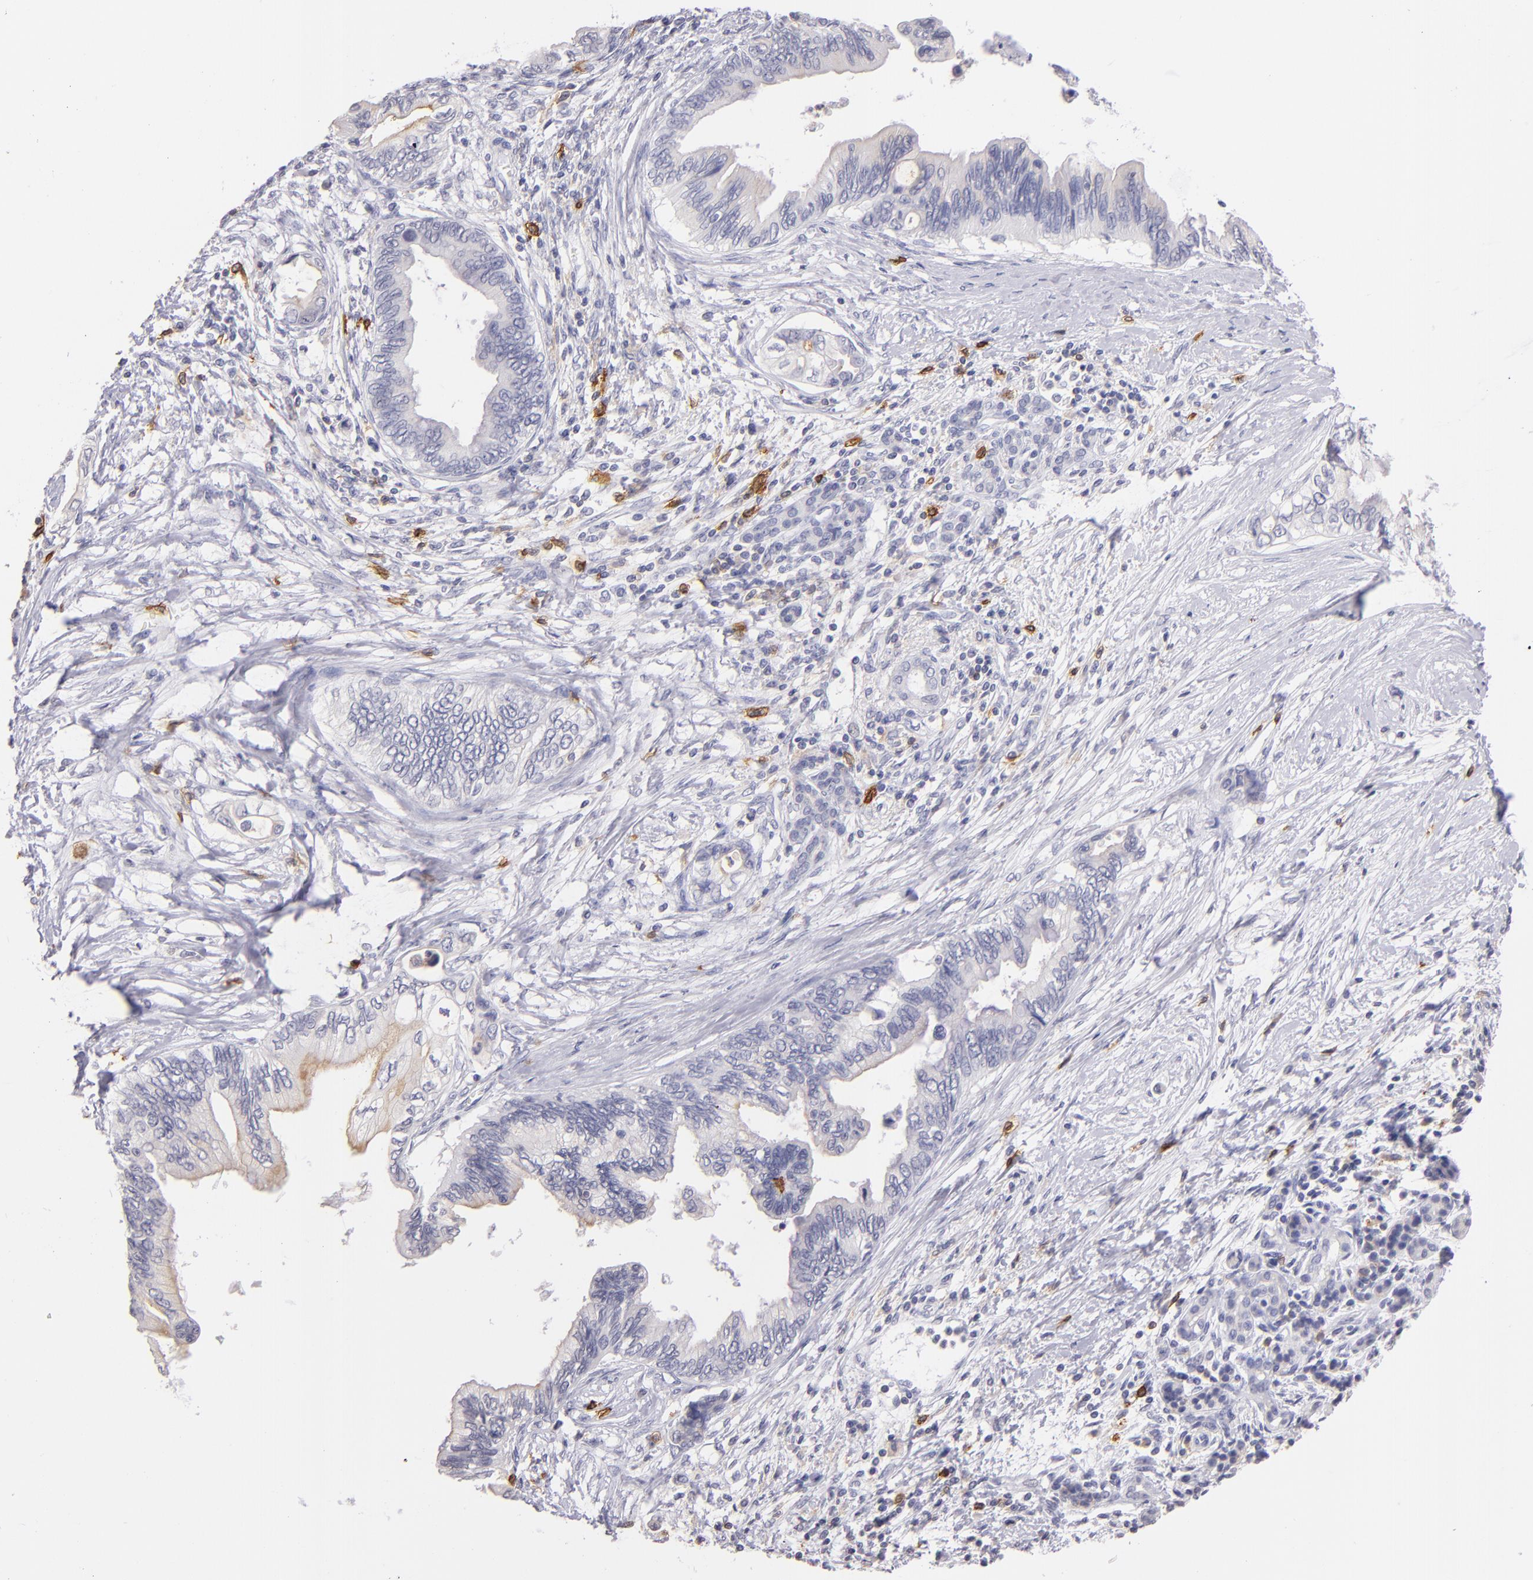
{"staining": {"intensity": "negative", "quantity": "none", "location": "none"}, "tissue": "pancreatic cancer", "cell_type": "Tumor cells", "image_type": "cancer", "snomed": [{"axis": "morphology", "description": "Adenocarcinoma, NOS"}, {"axis": "topography", "description": "Pancreas"}], "caption": "Immunohistochemical staining of human pancreatic cancer demonstrates no significant positivity in tumor cells.", "gene": "IL2RA", "patient": {"sex": "female", "age": 66}}